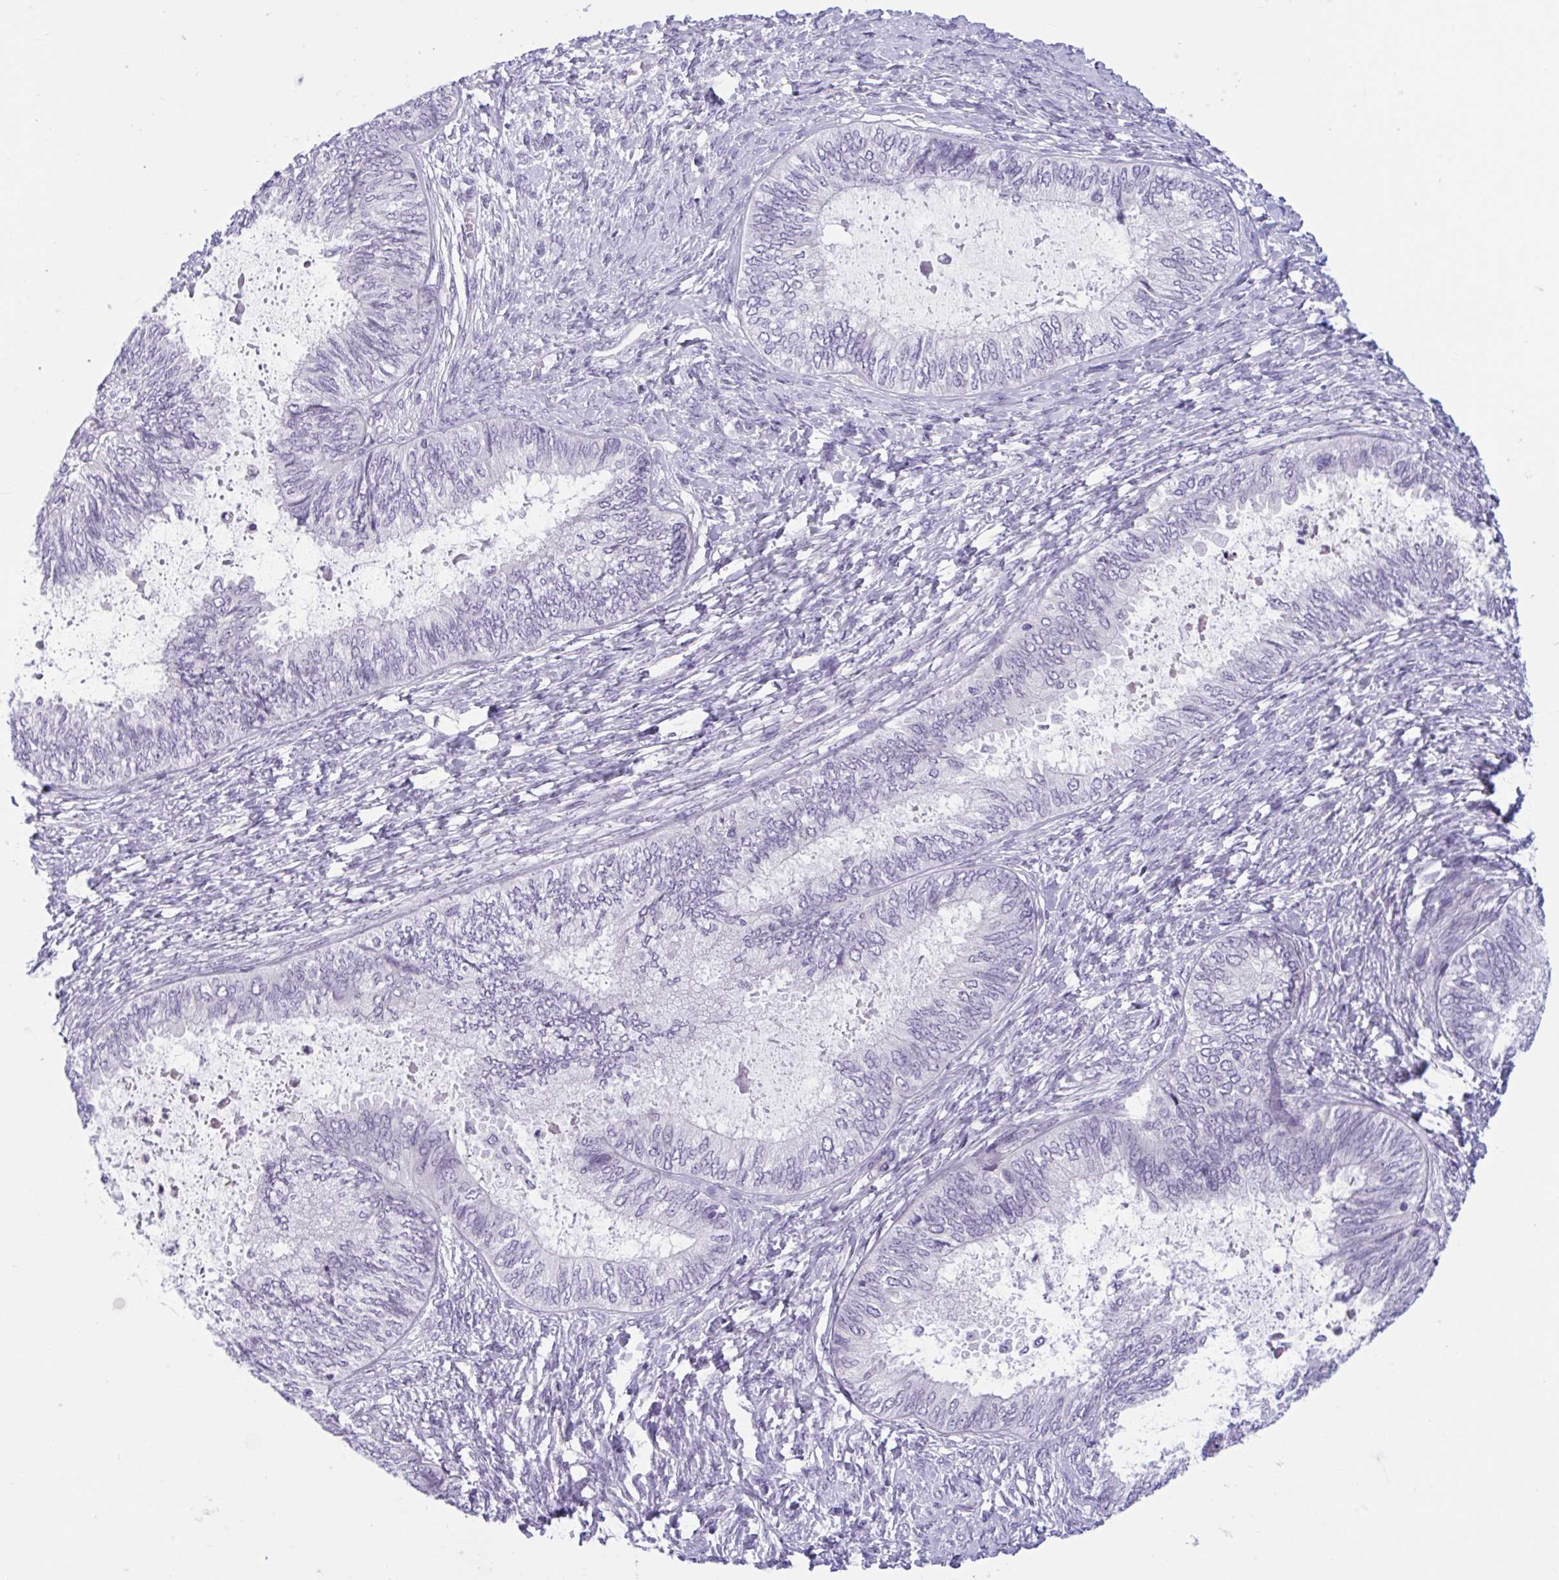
{"staining": {"intensity": "negative", "quantity": "none", "location": "none"}, "tissue": "ovarian cancer", "cell_type": "Tumor cells", "image_type": "cancer", "snomed": [{"axis": "morphology", "description": "Carcinoma, endometroid"}, {"axis": "topography", "description": "Ovary"}], "caption": "Immunohistochemistry histopathology image of human ovarian cancer (endometroid carcinoma) stained for a protein (brown), which reveals no positivity in tumor cells. (Stains: DAB immunohistochemistry (IHC) with hematoxylin counter stain, Microscopy: brightfield microscopy at high magnification).", "gene": "WNT9B", "patient": {"sex": "female", "age": 70}}